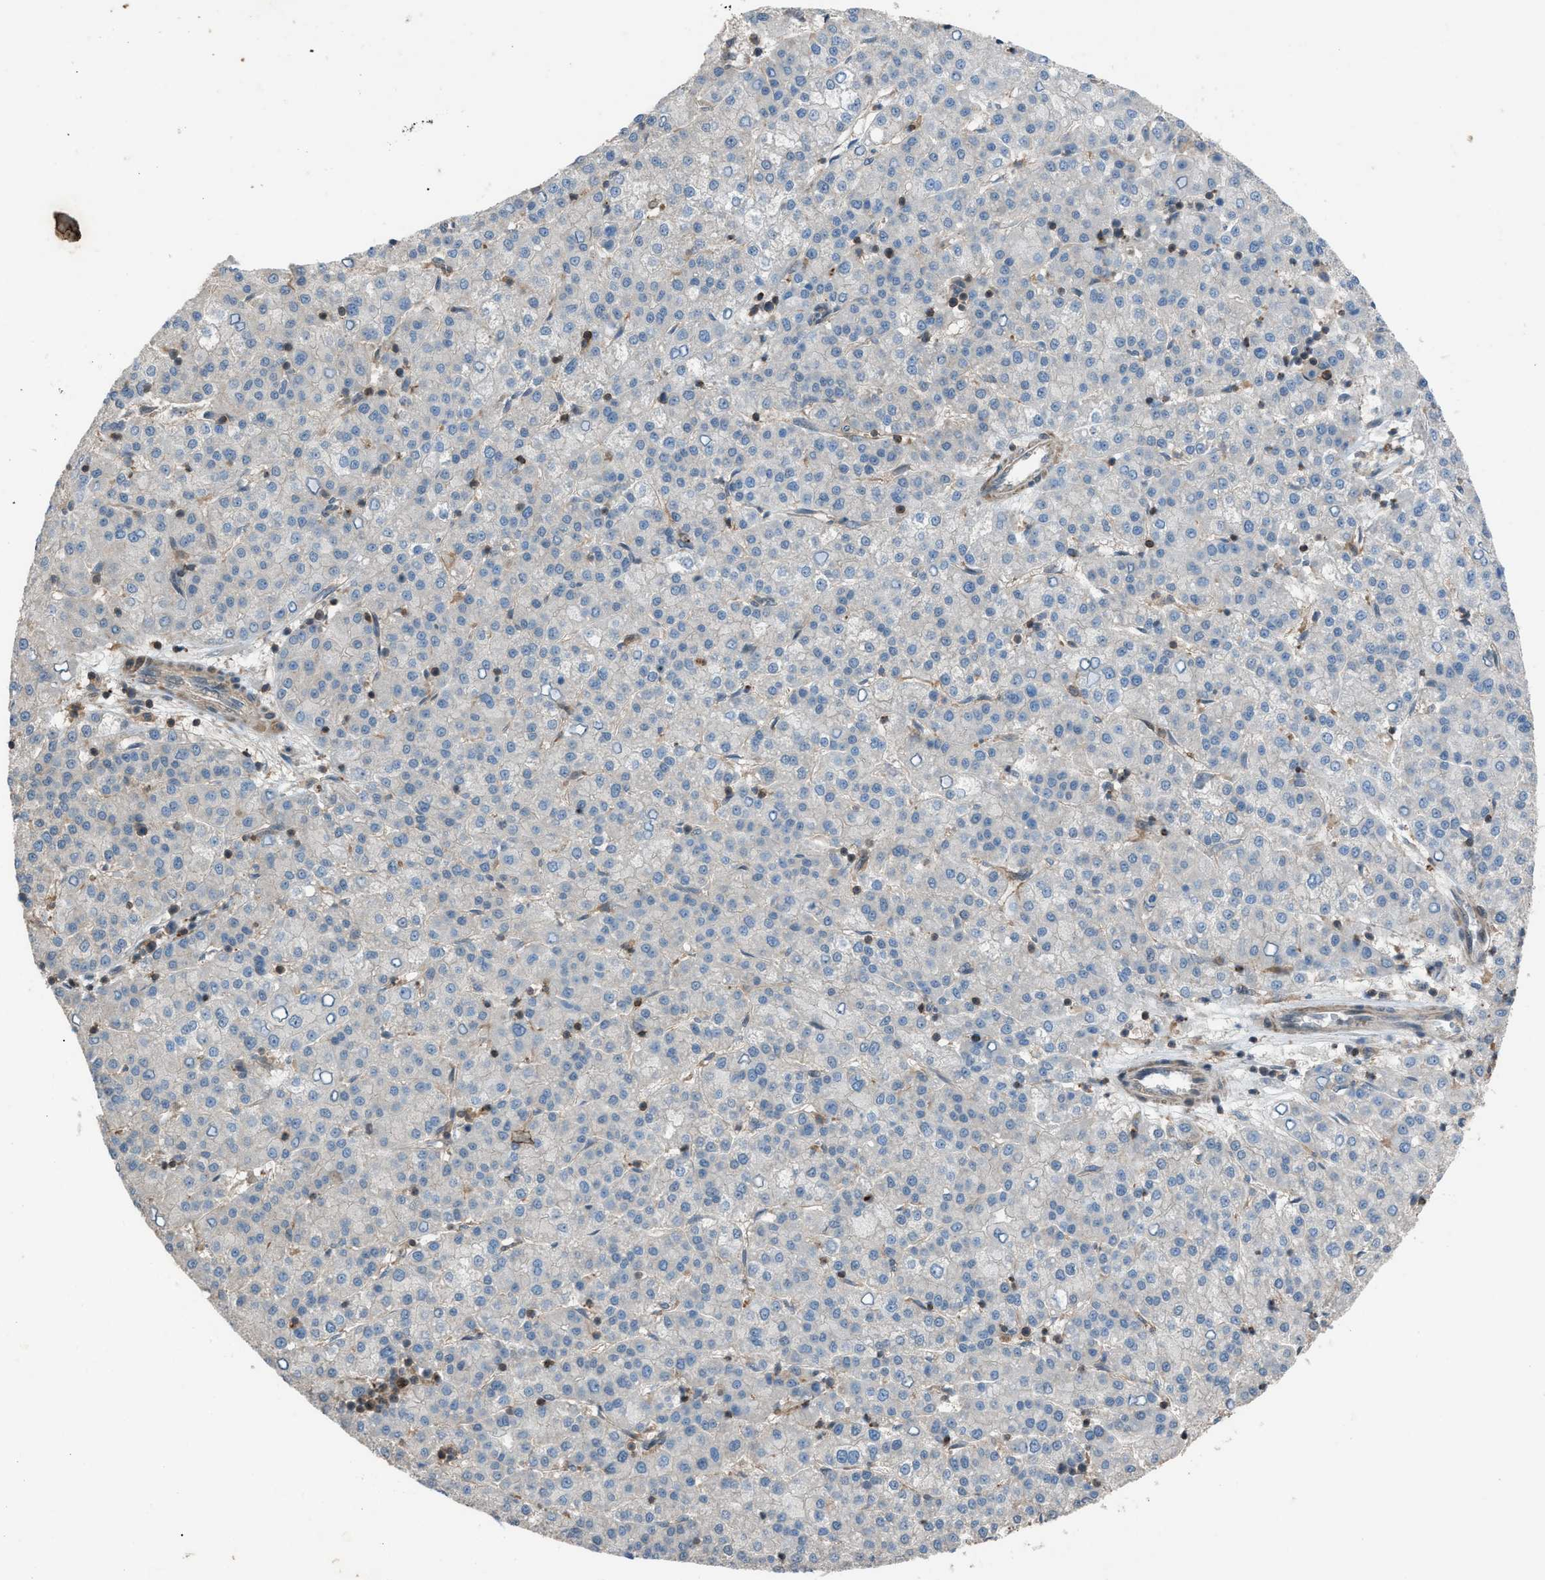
{"staining": {"intensity": "negative", "quantity": "none", "location": "none"}, "tissue": "liver cancer", "cell_type": "Tumor cells", "image_type": "cancer", "snomed": [{"axis": "morphology", "description": "Carcinoma, Hepatocellular, NOS"}, {"axis": "topography", "description": "Liver"}], "caption": "This photomicrograph is of liver cancer (hepatocellular carcinoma) stained with immunohistochemistry to label a protein in brown with the nuclei are counter-stained blue. There is no expression in tumor cells. (Immunohistochemistry (ihc), brightfield microscopy, high magnification).", "gene": "DYRK1A", "patient": {"sex": "female", "age": 58}}